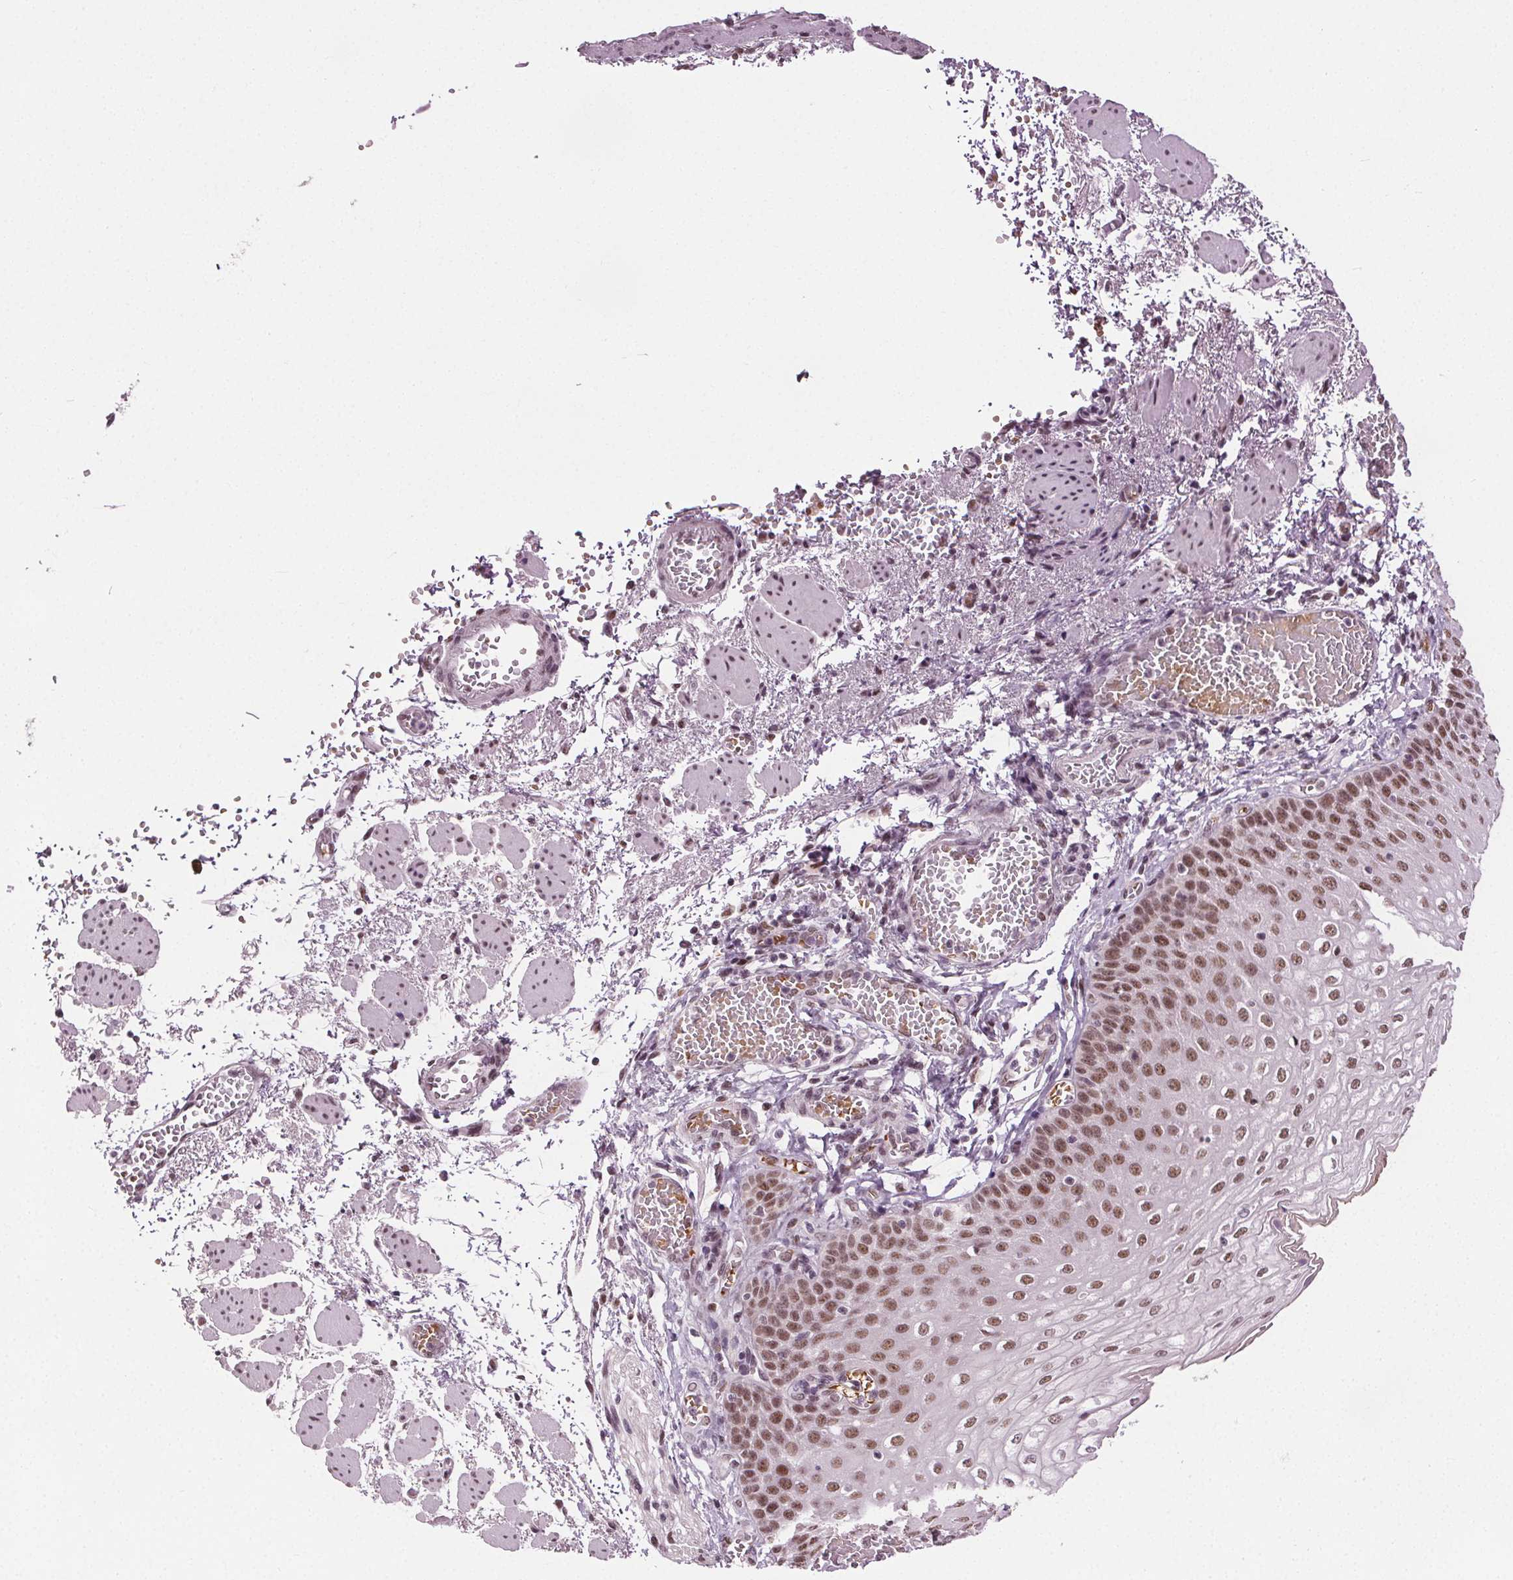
{"staining": {"intensity": "moderate", "quantity": ">75%", "location": "nuclear"}, "tissue": "esophagus", "cell_type": "Squamous epithelial cells", "image_type": "normal", "snomed": [{"axis": "morphology", "description": "Normal tissue, NOS"}, {"axis": "morphology", "description": "Adenocarcinoma, NOS"}, {"axis": "topography", "description": "Esophagus"}], "caption": "Protein expression analysis of normal human esophagus reveals moderate nuclear positivity in approximately >75% of squamous epithelial cells. (IHC, brightfield microscopy, high magnification).", "gene": "IWS1", "patient": {"sex": "male", "age": 81}}